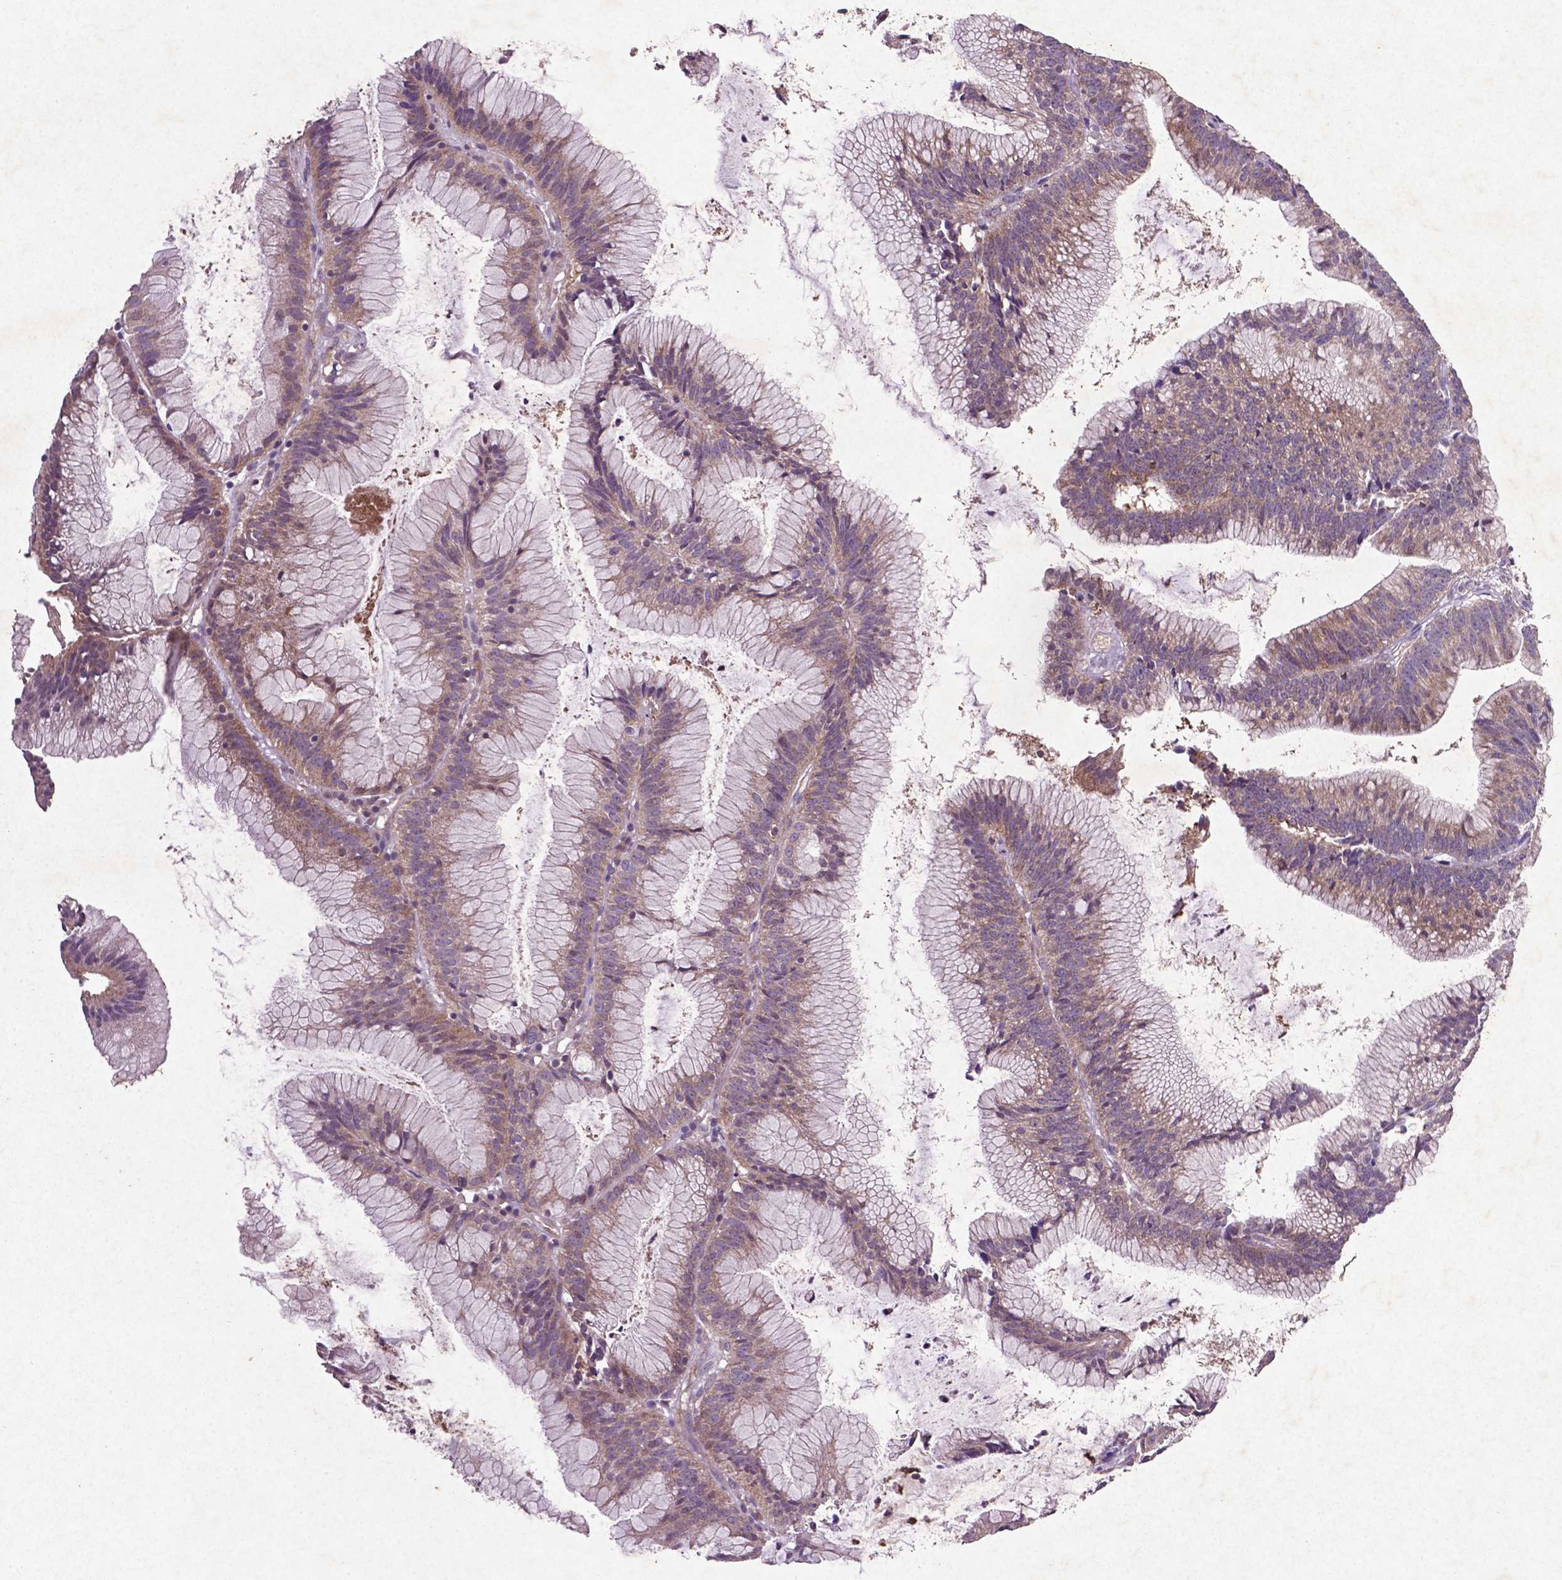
{"staining": {"intensity": "weak", "quantity": "25%-75%", "location": "cytoplasmic/membranous"}, "tissue": "colorectal cancer", "cell_type": "Tumor cells", "image_type": "cancer", "snomed": [{"axis": "morphology", "description": "Adenocarcinoma, NOS"}, {"axis": "topography", "description": "Colon"}], "caption": "An IHC micrograph of neoplastic tissue is shown. Protein staining in brown labels weak cytoplasmic/membranous positivity in colorectal cancer (adenocarcinoma) within tumor cells. The protein is shown in brown color, while the nuclei are stained blue.", "gene": "MTOR", "patient": {"sex": "female", "age": 78}}